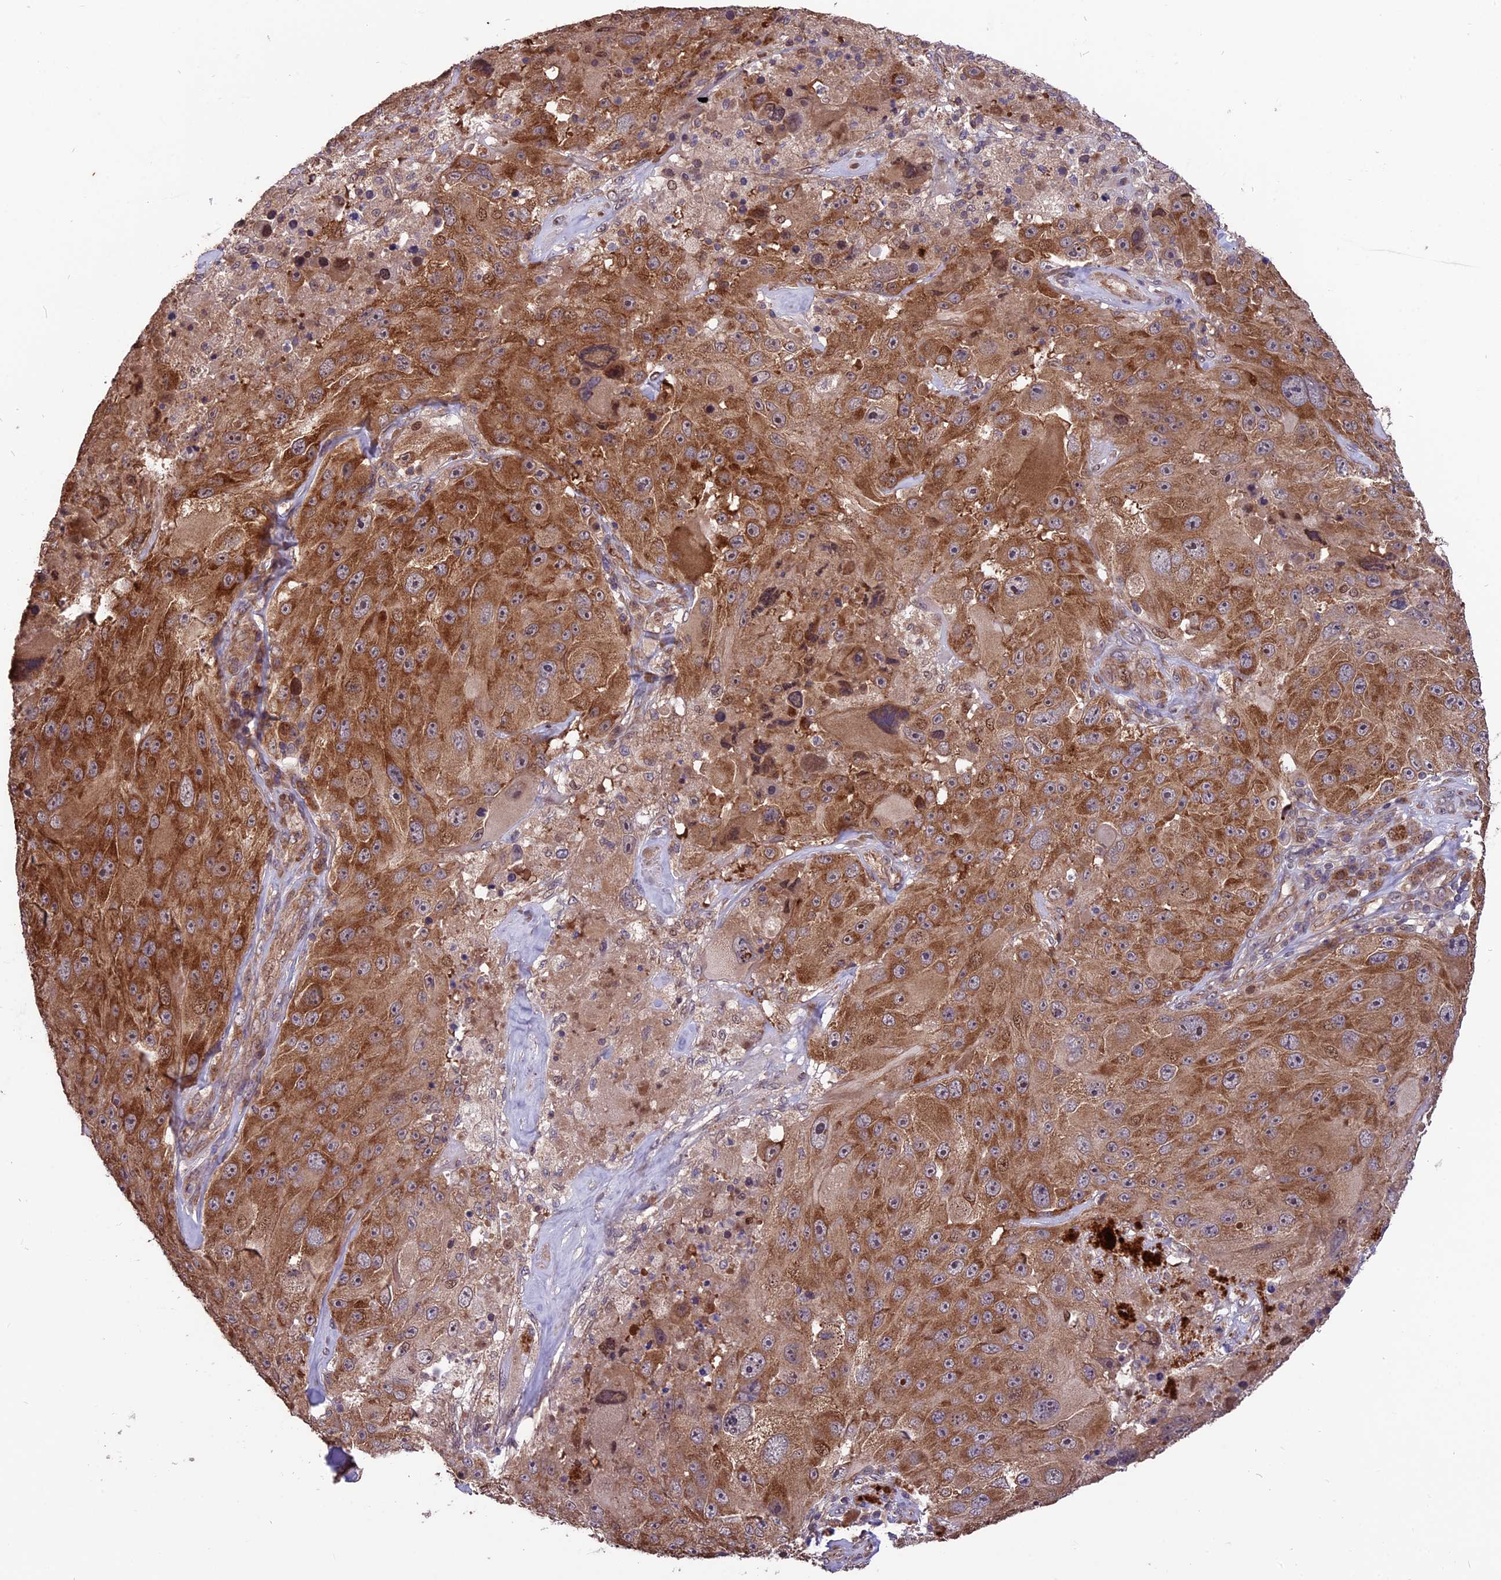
{"staining": {"intensity": "strong", "quantity": ">75%", "location": "cytoplasmic/membranous"}, "tissue": "melanoma", "cell_type": "Tumor cells", "image_type": "cancer", "snomed": [{"axis": "morphology", "description": "Malignant melanoma, Metastatic site"}, {"axis": "topography", "description": "Lymph node"}], "caption": "An immunohistochemistry photomicrograph of neoplastic tissue is shown. Protein staining in brown highlights strong cytoplasmic/membranous positivity in malignant melanoma (metastatic site) within tumor cells.", "gene": "ZNF598", "patient": {"sex": "male", "age": 62}}